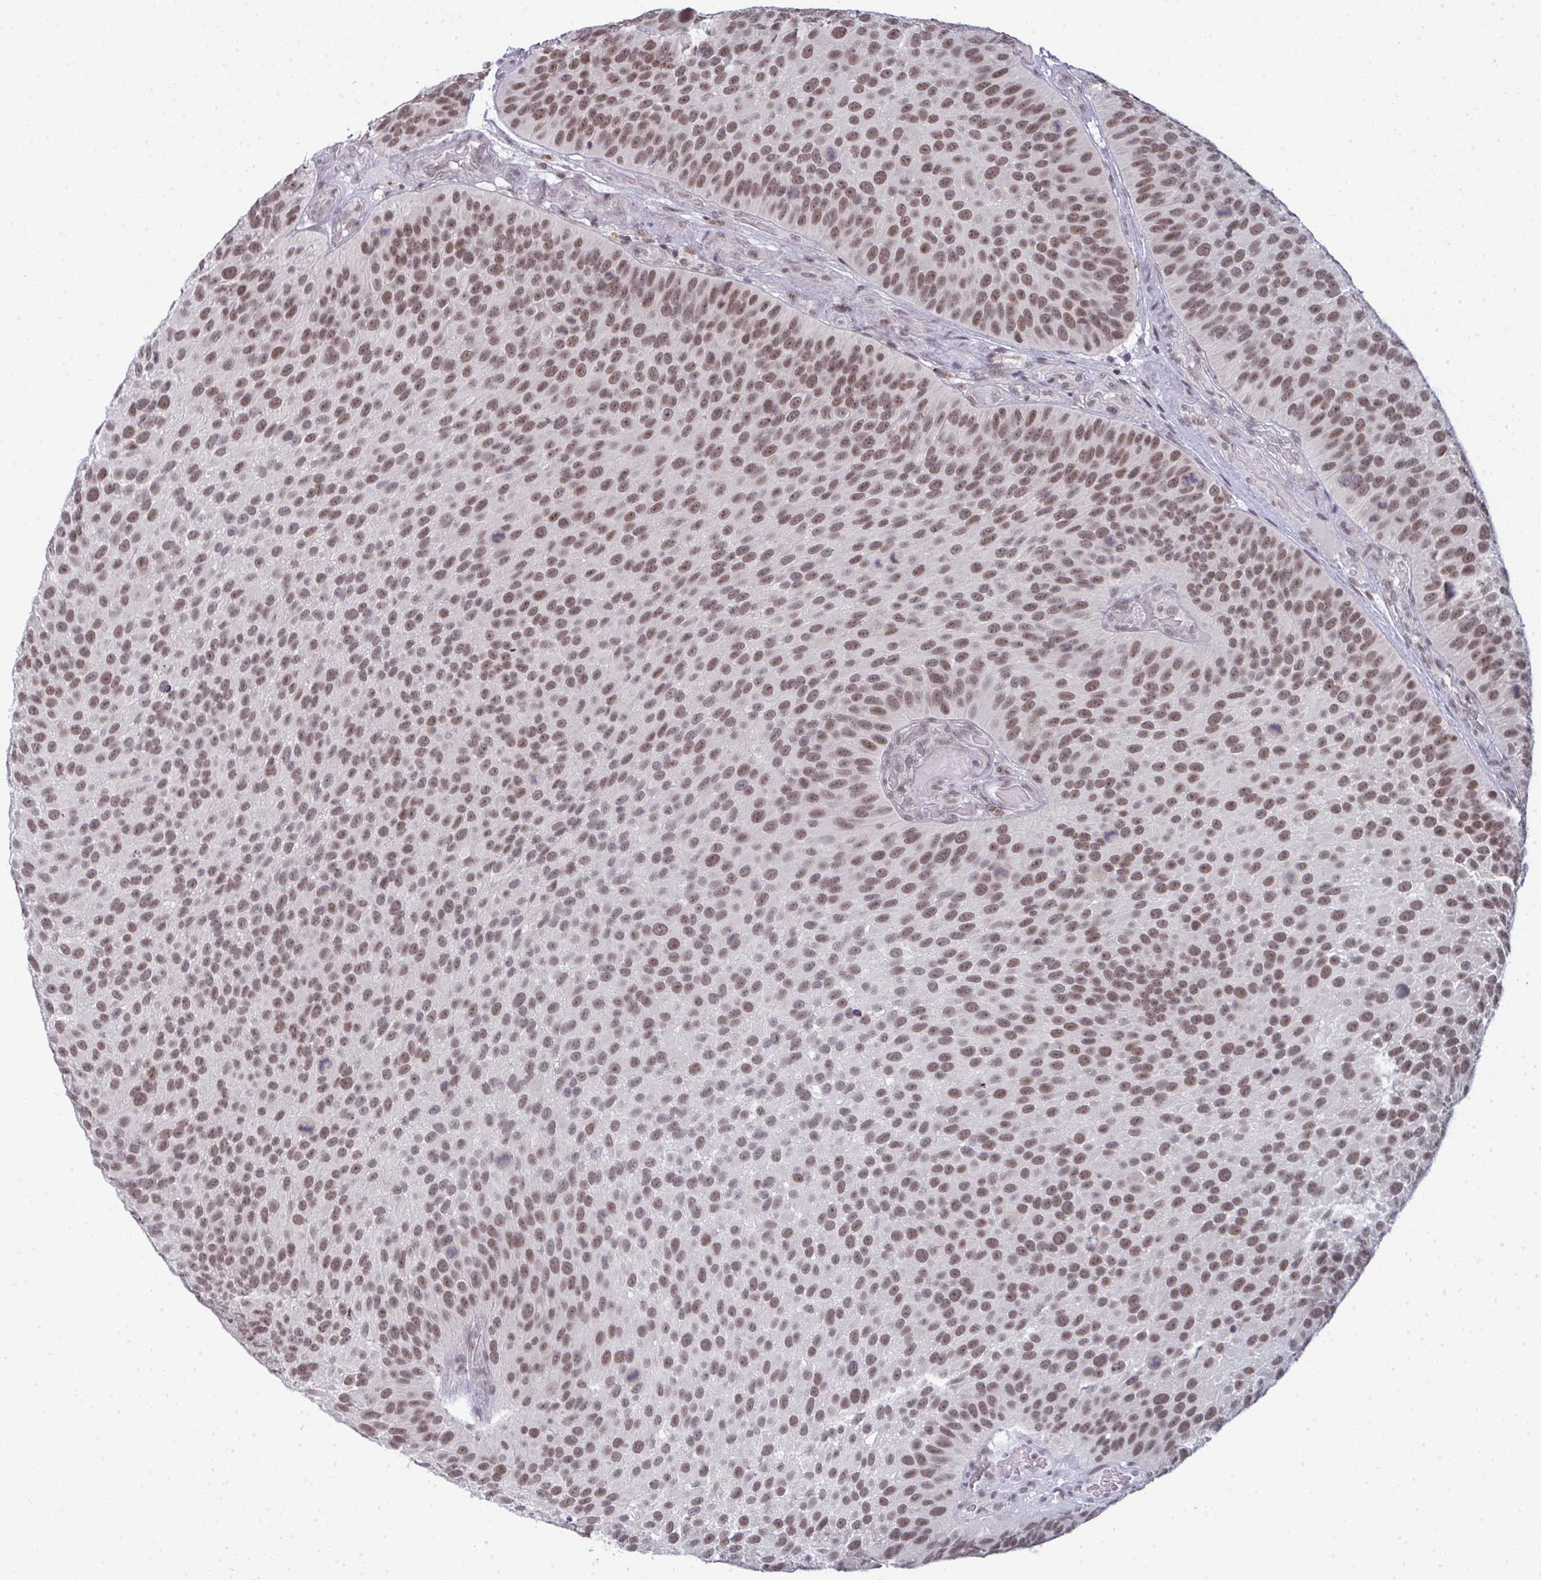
{"staining": {"intensity": "moderate", "quantity": ">75%", "location": "nuclear"}, "tissue": "urothelial cancer", "cell_type": "Tumor cells", "image_type": "cancer", "snomed": [{"axis": "morphology", "description": "Urothelial carcinoma, Low grade"}, {"axis": "topography", "description": "Urinary bladder"}], "caption": "Tumor cells display medium levels of moderate nuclear staining in approximately >75% of cells in urothelial cancer.", "gene": "ATF1", "patient": {"sex": "male", "age": 76}}